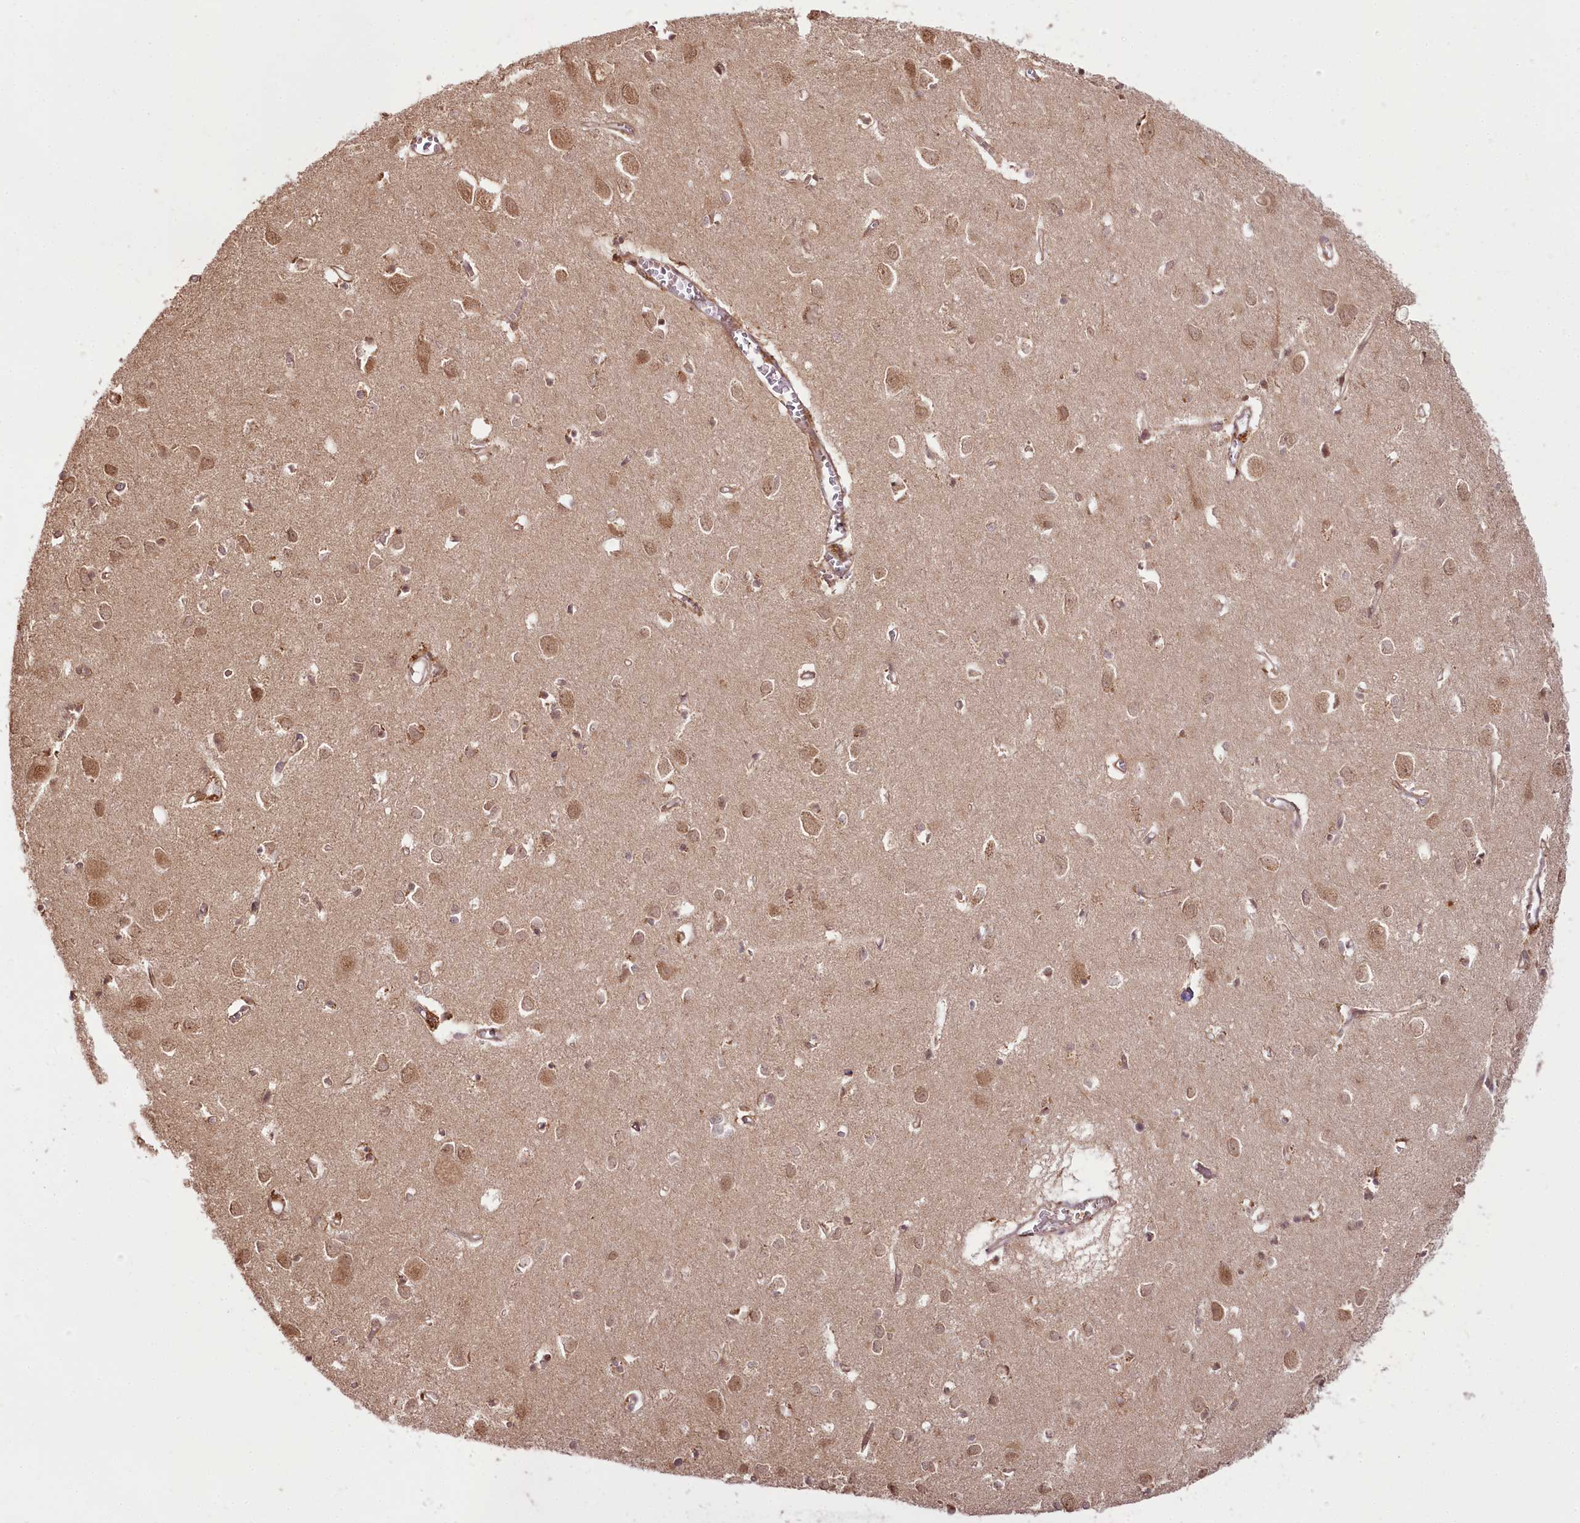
{"staining": {"intensity": "moderate", "quantity": ">75%", "location": "cytoplasmic/membranous,nuclear"}, "tissue": "cerebral cortex", "cell_type": "Endothelial cells", "image_type": "normal", "snomed": [{"axis": "morphology", "description": "Normal tissue, NOS"}, {"axis": "topography", "description": "Cerebral cortex"}], "caption": "This image demonstrates IHC staining of benign human cerebral cortex, with medium moderate cytoplasmic/membranous,nuclear positivity in about >75% of endothelial cells.", "gene": "R3HDM2", "patient": {"sex": "female", "age": 64}}